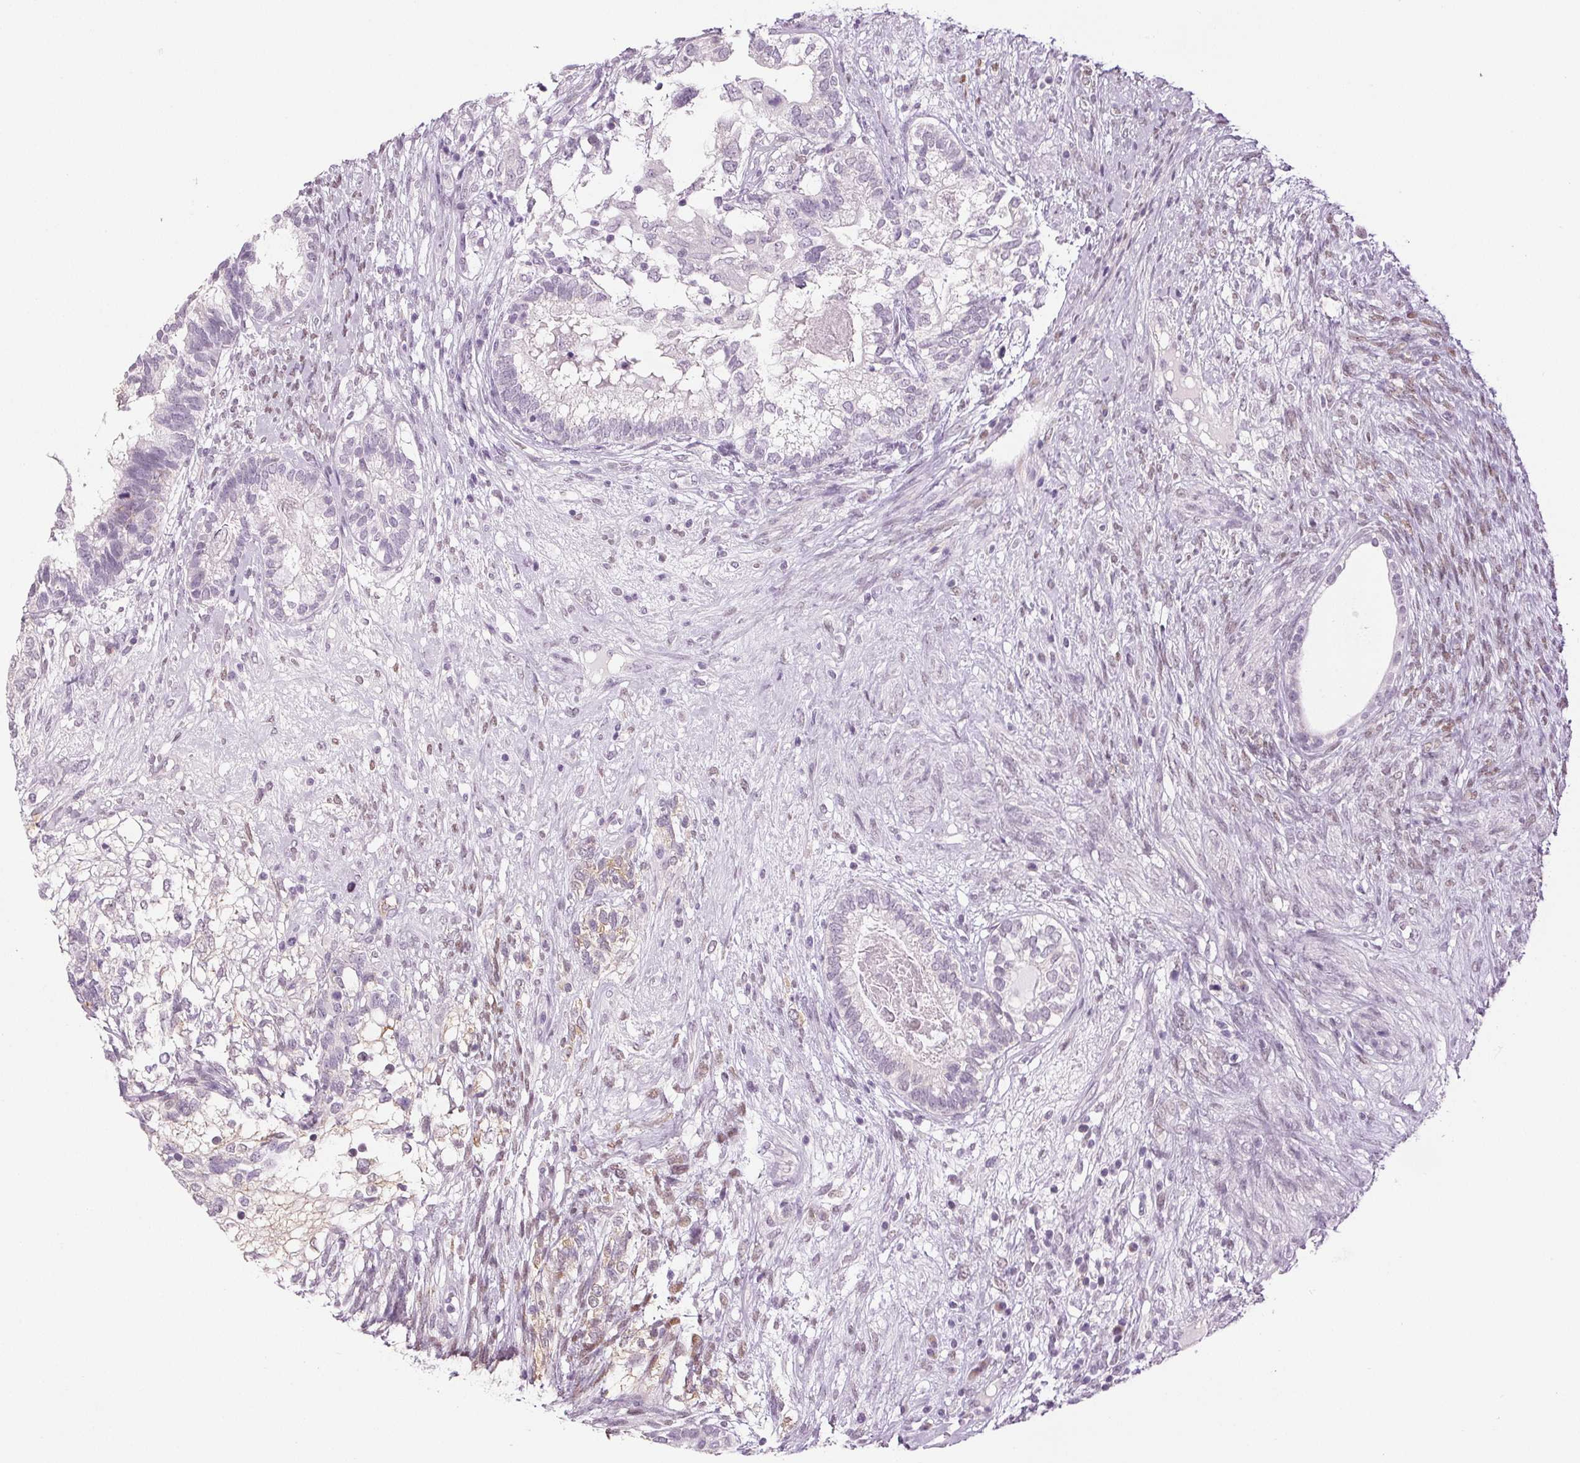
{"staining": {"intensity": "negative", "quantity": "none", "location": "none"}, "tissue": "testis cancer", "cell_type": "Tumor cells", "image_type": "cancer", "snomed": [{"axis": "morphology", "description": "Seminoma, NOS"}, {"axis": "morphology", "description": "Carcinoma, Embryonal, NOS"}, {"axis": "topography", "description": "Testis"}], "caption": "This is an immunohistochemistry micrograph of testis seminoma. There is no expression in tumor cells.", "gene": "DNAJC6", "patient": {"sex": "male", "age": 41}}